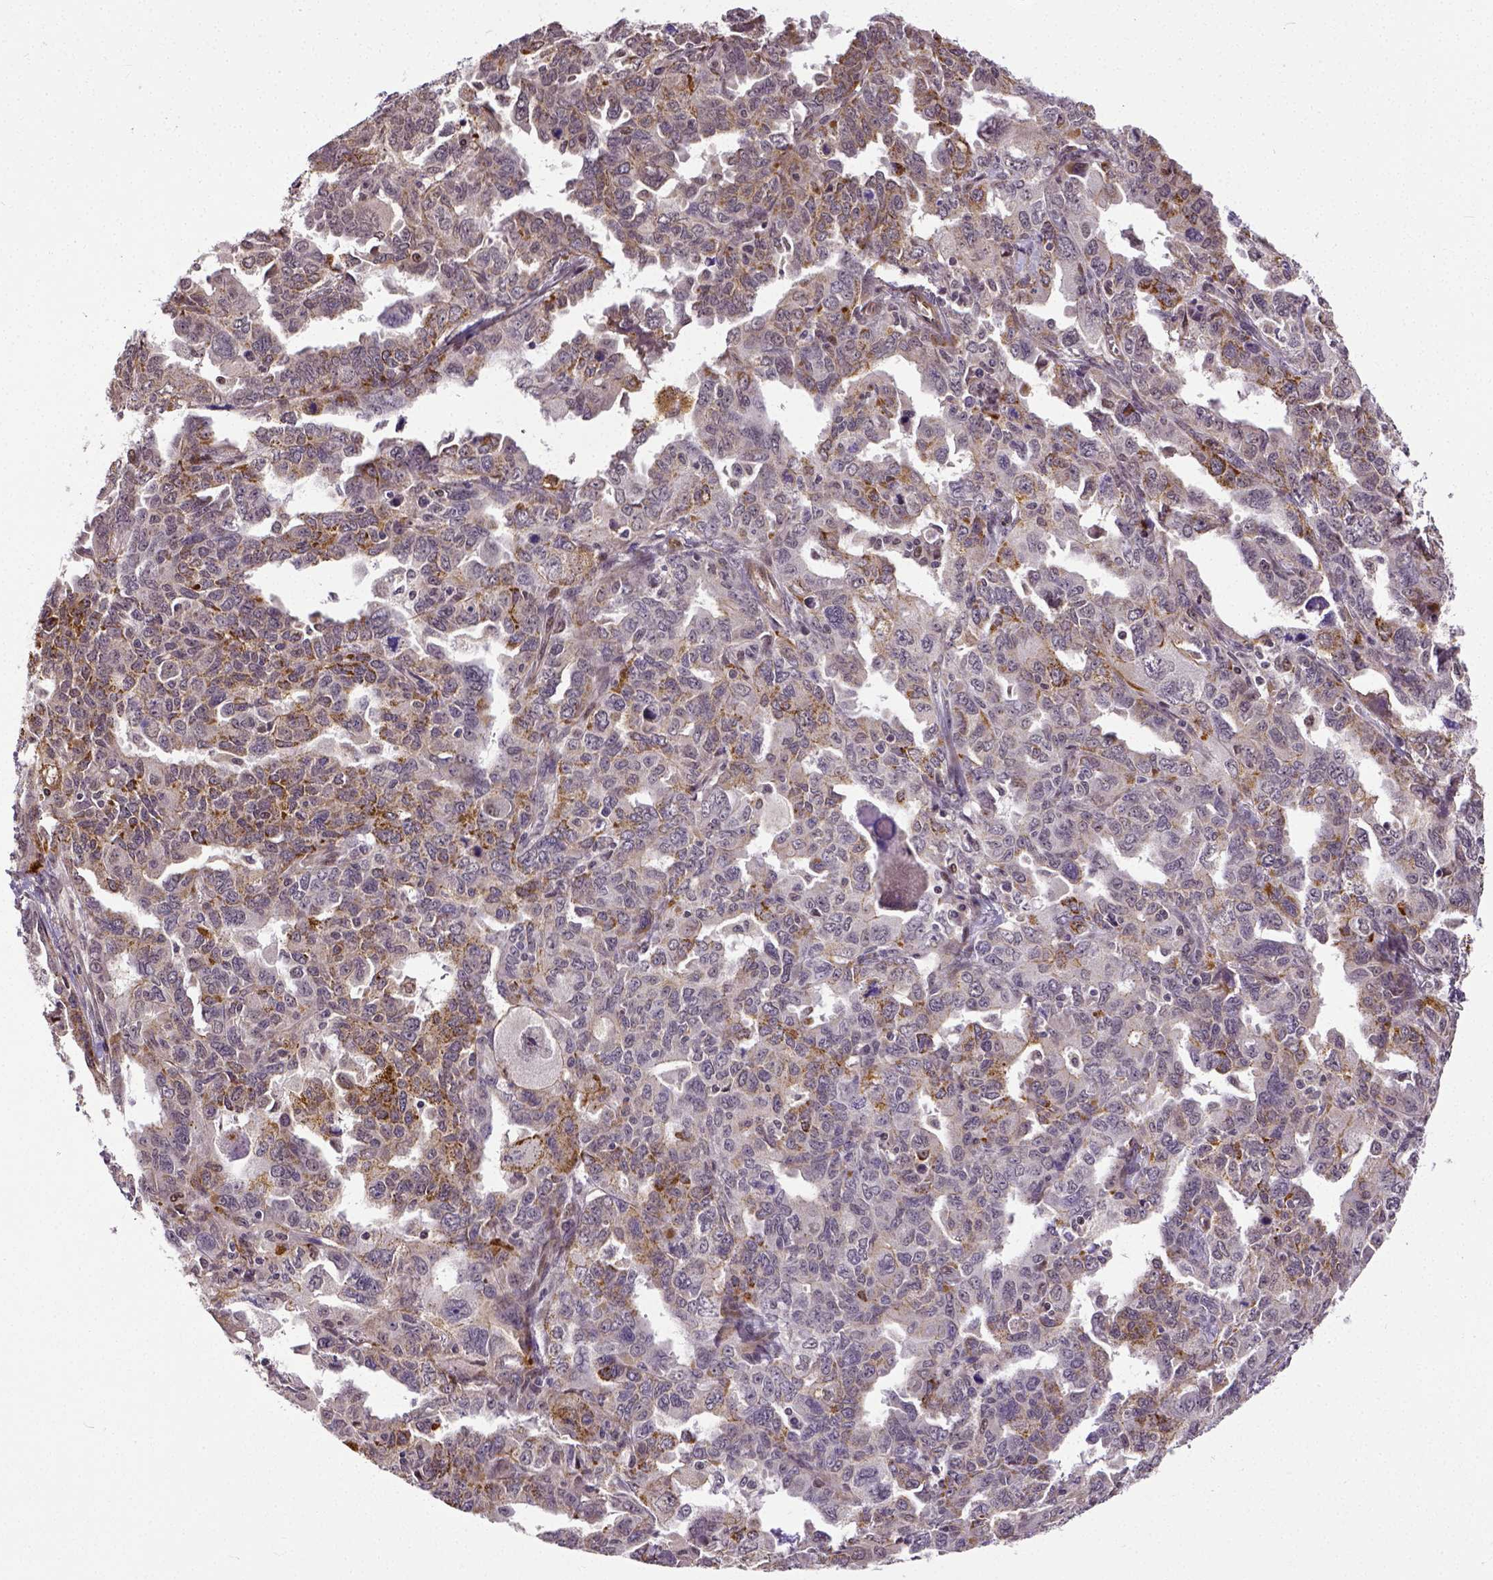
{"staining": {"intensity": "moderate", "quantity": "25%-75%", "location": "cytoplasmic/membranous"}, "tissue": "ovarian cancer", "cell_type": "Tumor cells", "image_type": "cancer", "snomed": [{"axis": "morphology", "description": "Adenocarcinoma, NOS"}, {"axis": "morphology", "description": "Carcinoma, endometroid"}, {"axis": "topography", "description": "Ovary"}], "caption": "The immunohistochemical stain shows moderate cytoplasmic/membranous expression in tumor cells of endometroid carcinoma (ovarian) tissue. Using DAB (brown) and hematoxylin (blue) stains, captured at high magnification using brightfield microscopy.", "gene": "DICER1", "patient": {"sex": "female", "age": 72}}